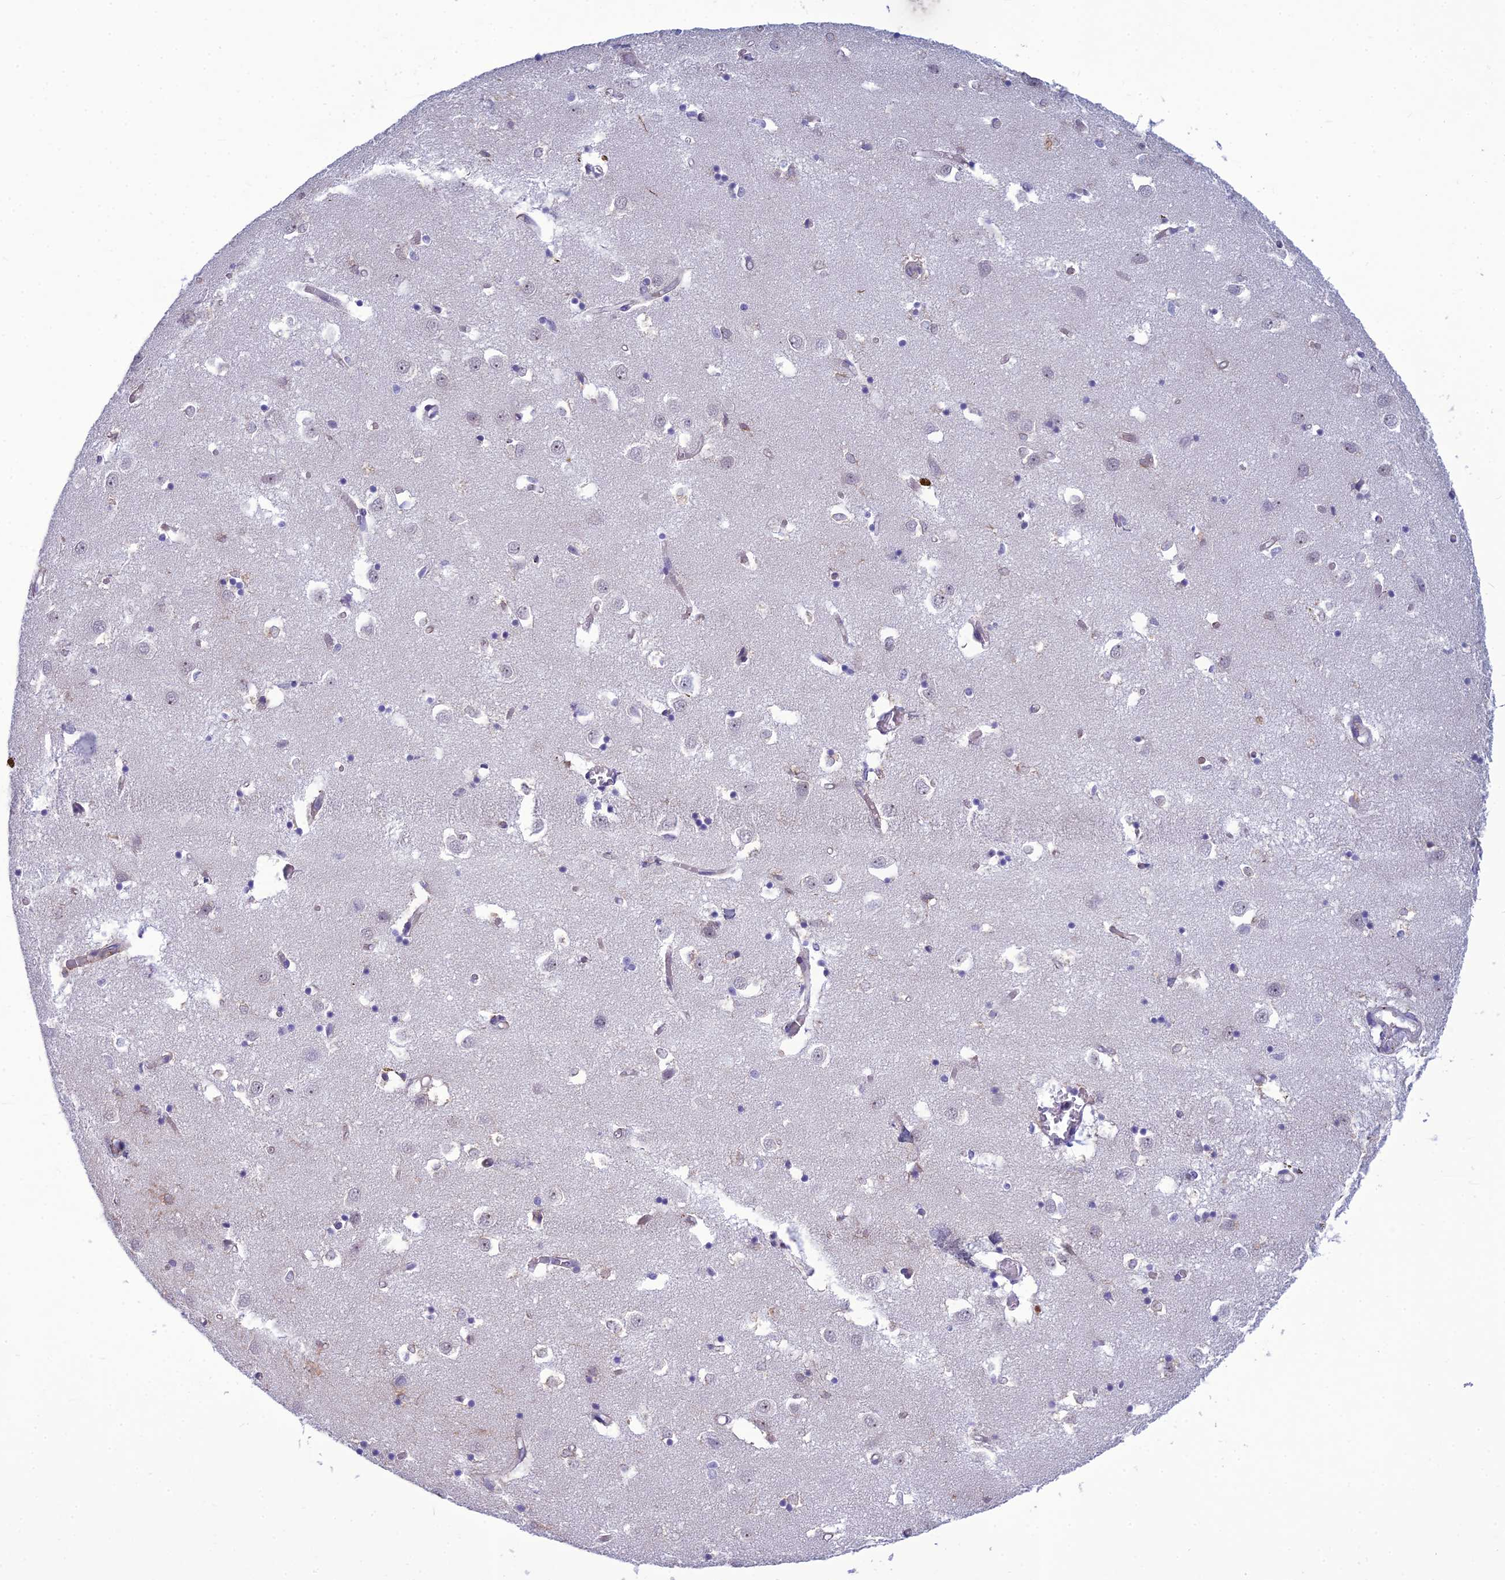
{"staining": {"intensity": "negative", "quantity": "none", "location": "none"}, "tissue": "caudate", "cell_type": "Glial cells", "image_type": "normal", "snomed": [{"axis": "morphology", "description": "Normal tissue, NOS"}, {"axis": "topography", "description": "Lateral ventricle wall"}], "caption": "Micrograph shows no significant protein positivity in glial cells of benign caudate. (DAB (3,3'-diaminobenzidine) IHC, high magnification).", "gene": "BBS7", "patient": {"sex": "male", "age": 70}}